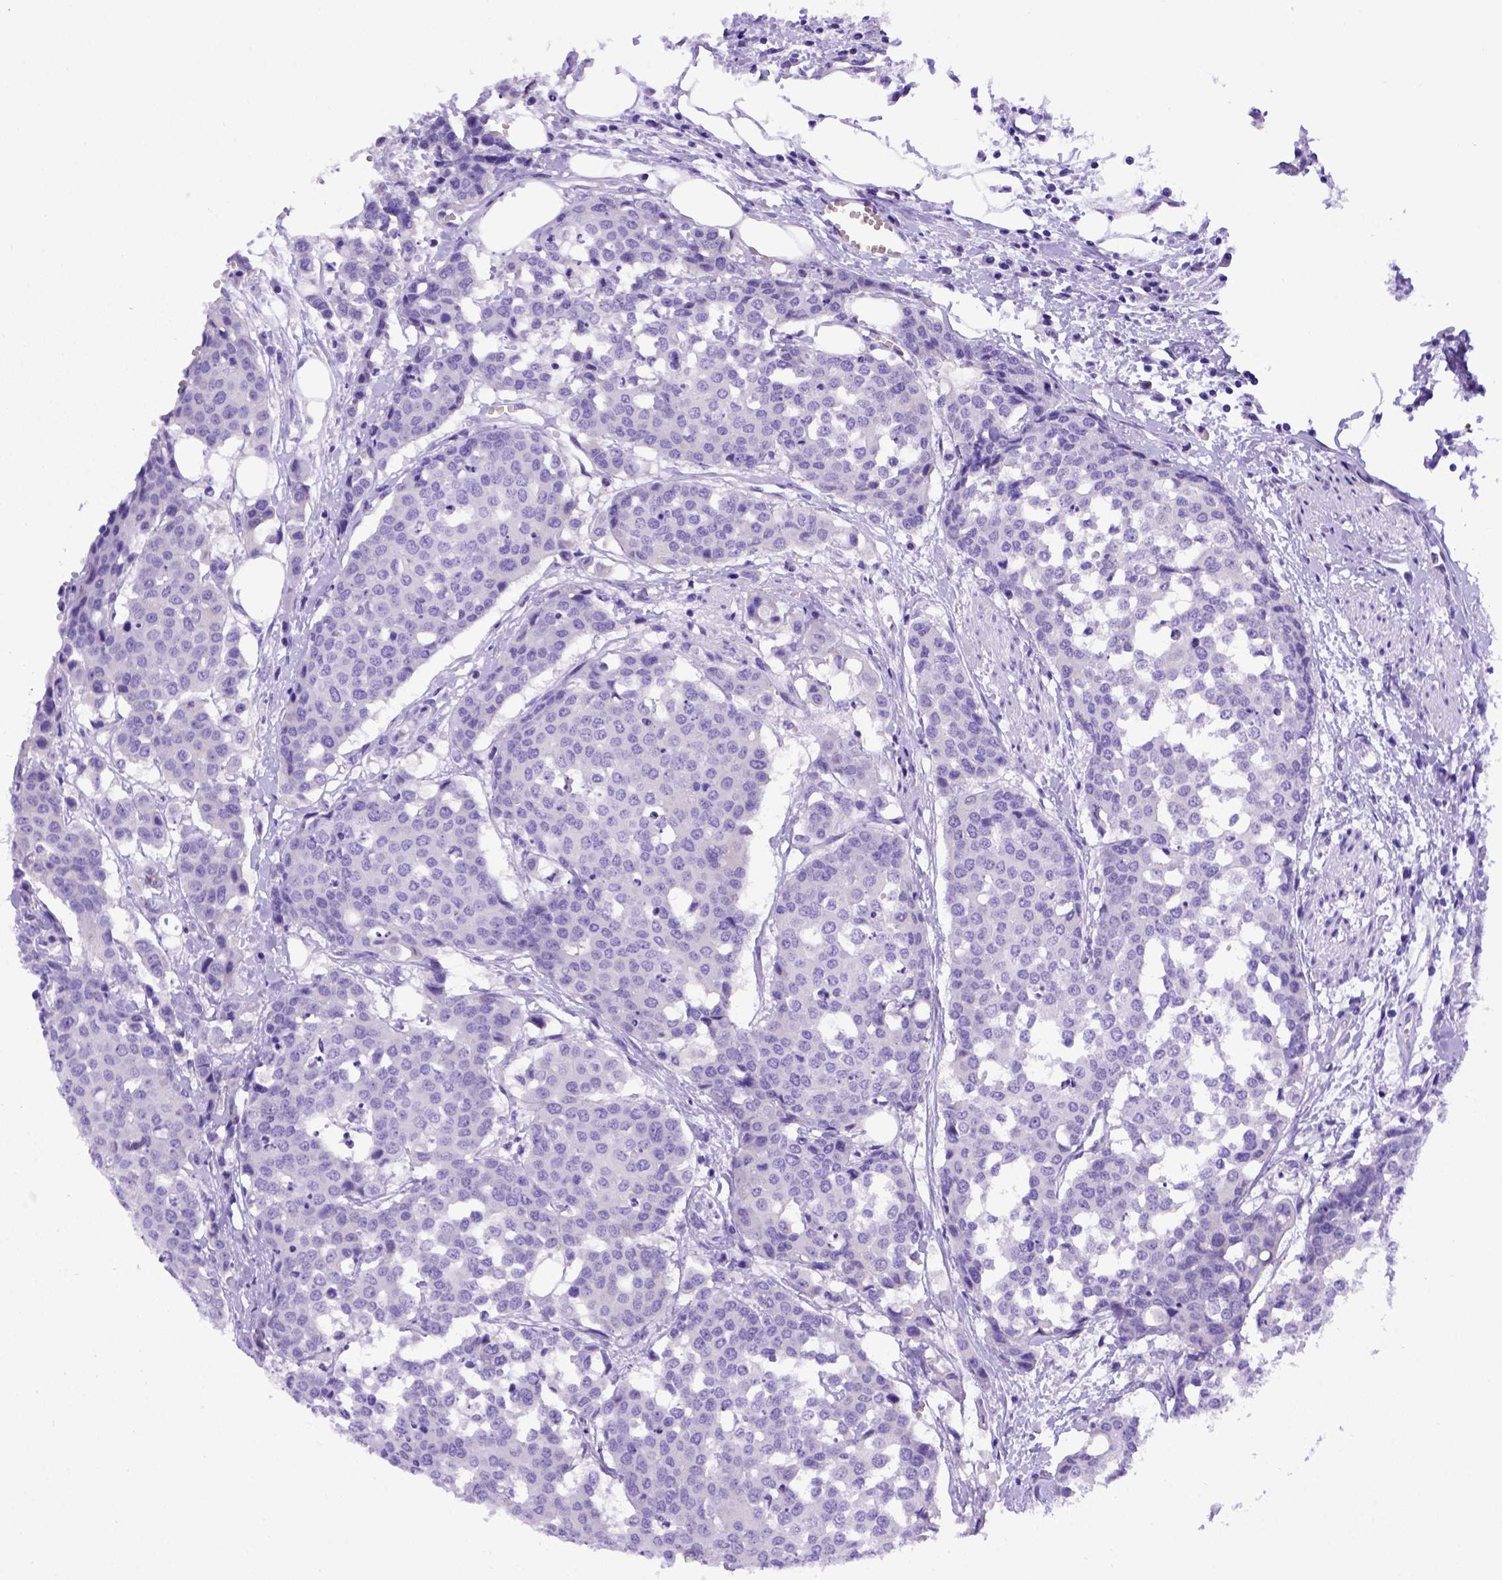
{"staining": {"intensity": "negative", "quantity": "none", "location": "none"}, "tissue": "carcinoid", "cell_type": "Tumor cells", "image_type": "cancer", "snomed": [{"axis": "morphology", "description": "Carcinoid, malignant, NOS"}, {"axis": "topography", "description": "Colon"}], "caption": "Image shows no protein staining in tumor cells of malignant carcinoid tissue.", "gene": "MEOX2", "patient": {"sex": "male", "age": 81}}